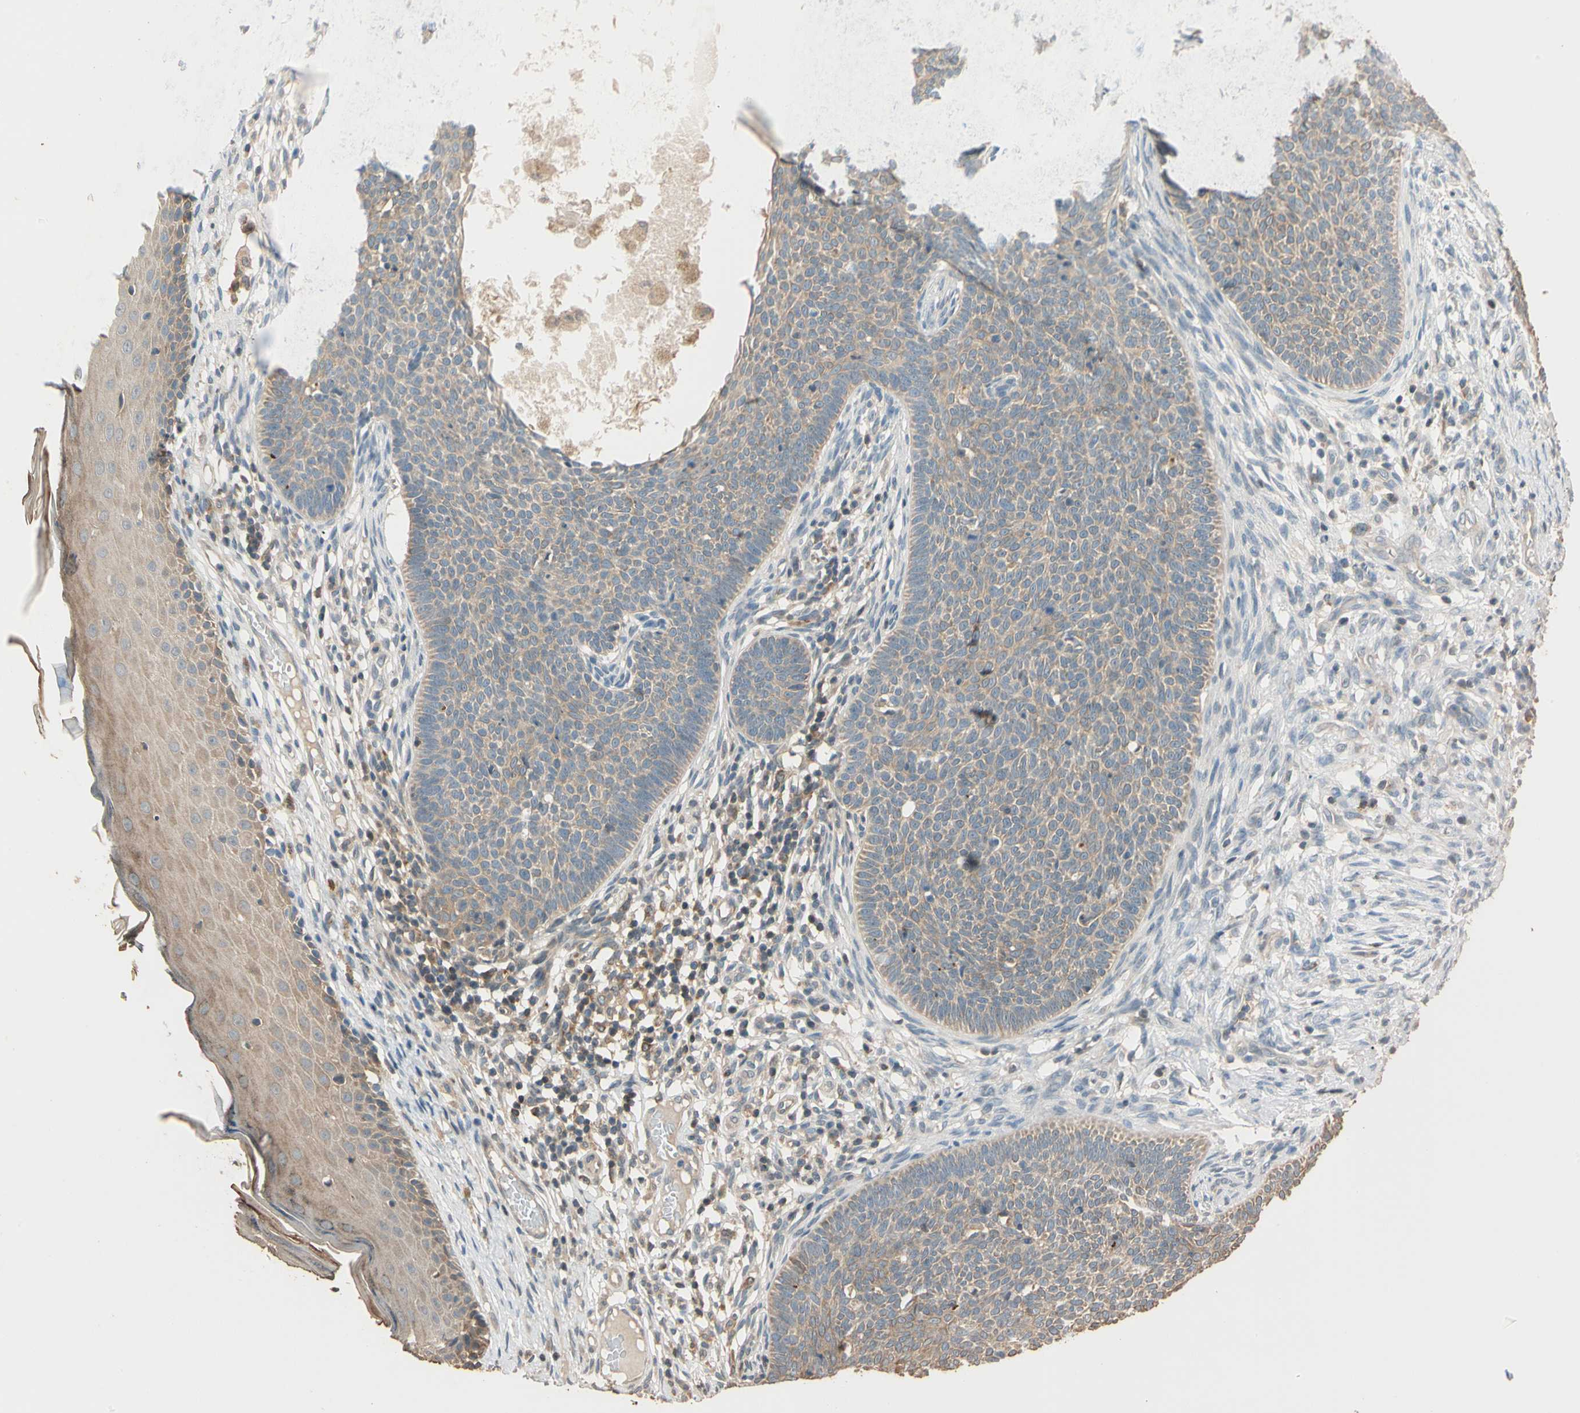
{"staining": {"intensity": "weak", "quantity": ">75%", "location": "cytoplasmic/membranous"}, "tissue": "skin cancer", "cell_type": "Tumor cells", "image_type": "cancer", "snomed": [{"axis": "morphology", "description": "Normal tissue, NOS"}, {"axis": "morphology", "description": "Basal cell carcinoma"}, {"axis": "topography", "description": "Skin"}], "caption": "There is low levels of weak cytoplasmic/membranous staining in tumor cells of skin cancer, as demonstrated by immunohistochemical staining (brown color).", "gene": "MAP3K7", "patient": {"sex": "male", "age": 87}}